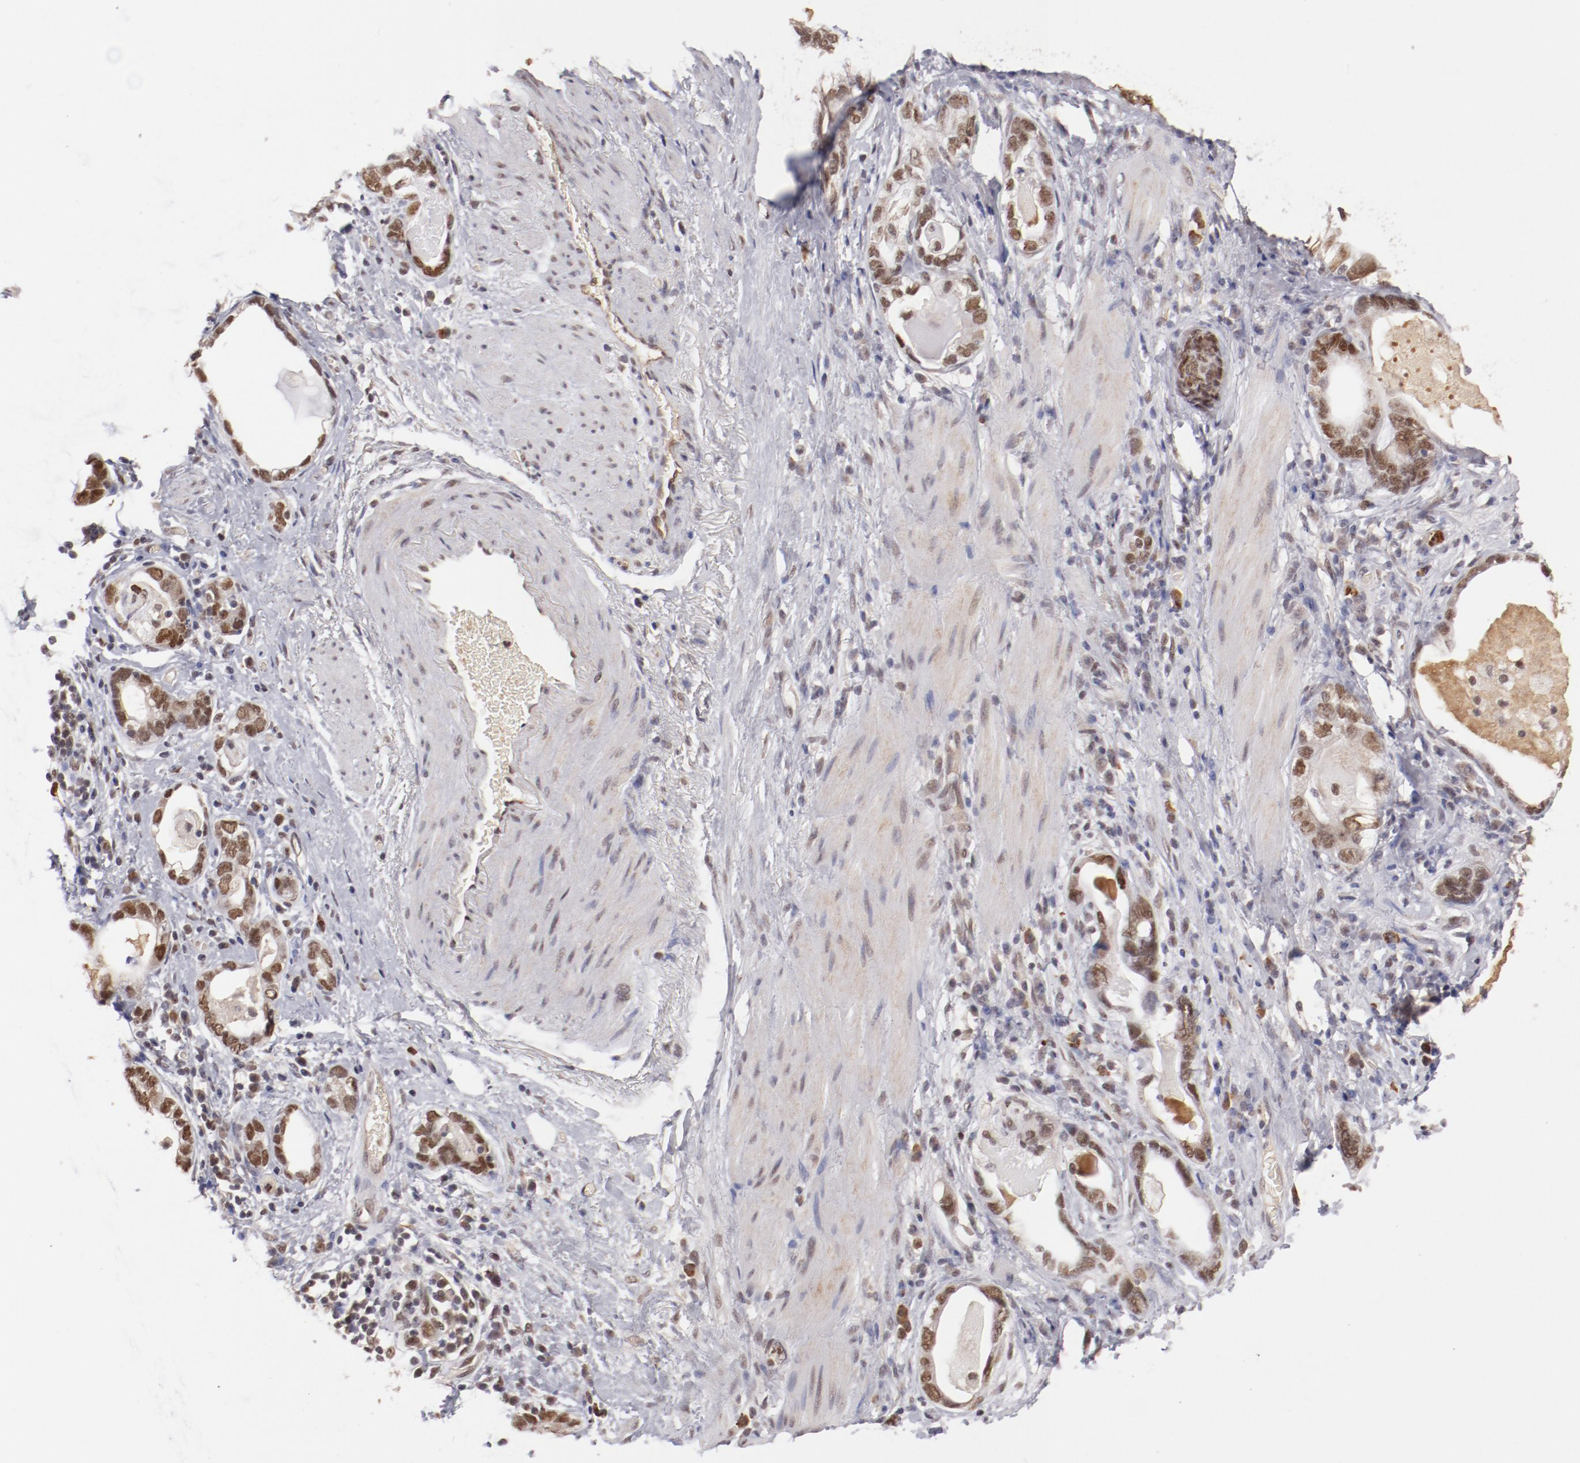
{"staining": {"intensity": "moderate", "quantity": ">75%", "location": "nuclear"}, "tissue": "stomach cancer", "cell_type": "Tumor cells", "image_type": "cancer", "snomed": [{"axis": "morphology", "description": "Adenocarcinoma, NOS"}, {"axis": "topography", "description": "Stomach, lower"}], "caption": "Stomach cancer stained with DAB immunohistochemistry (IHC) demonstrates medium levels of moderate nuclear staining in approximately >75% of tumor cells. (DAB (3,3'-diaminobenzidine) = brown stain, brightfield microscopy at high magnification).", "gene": "NFE2", "patient": {"sex": "female", "age": 93}}